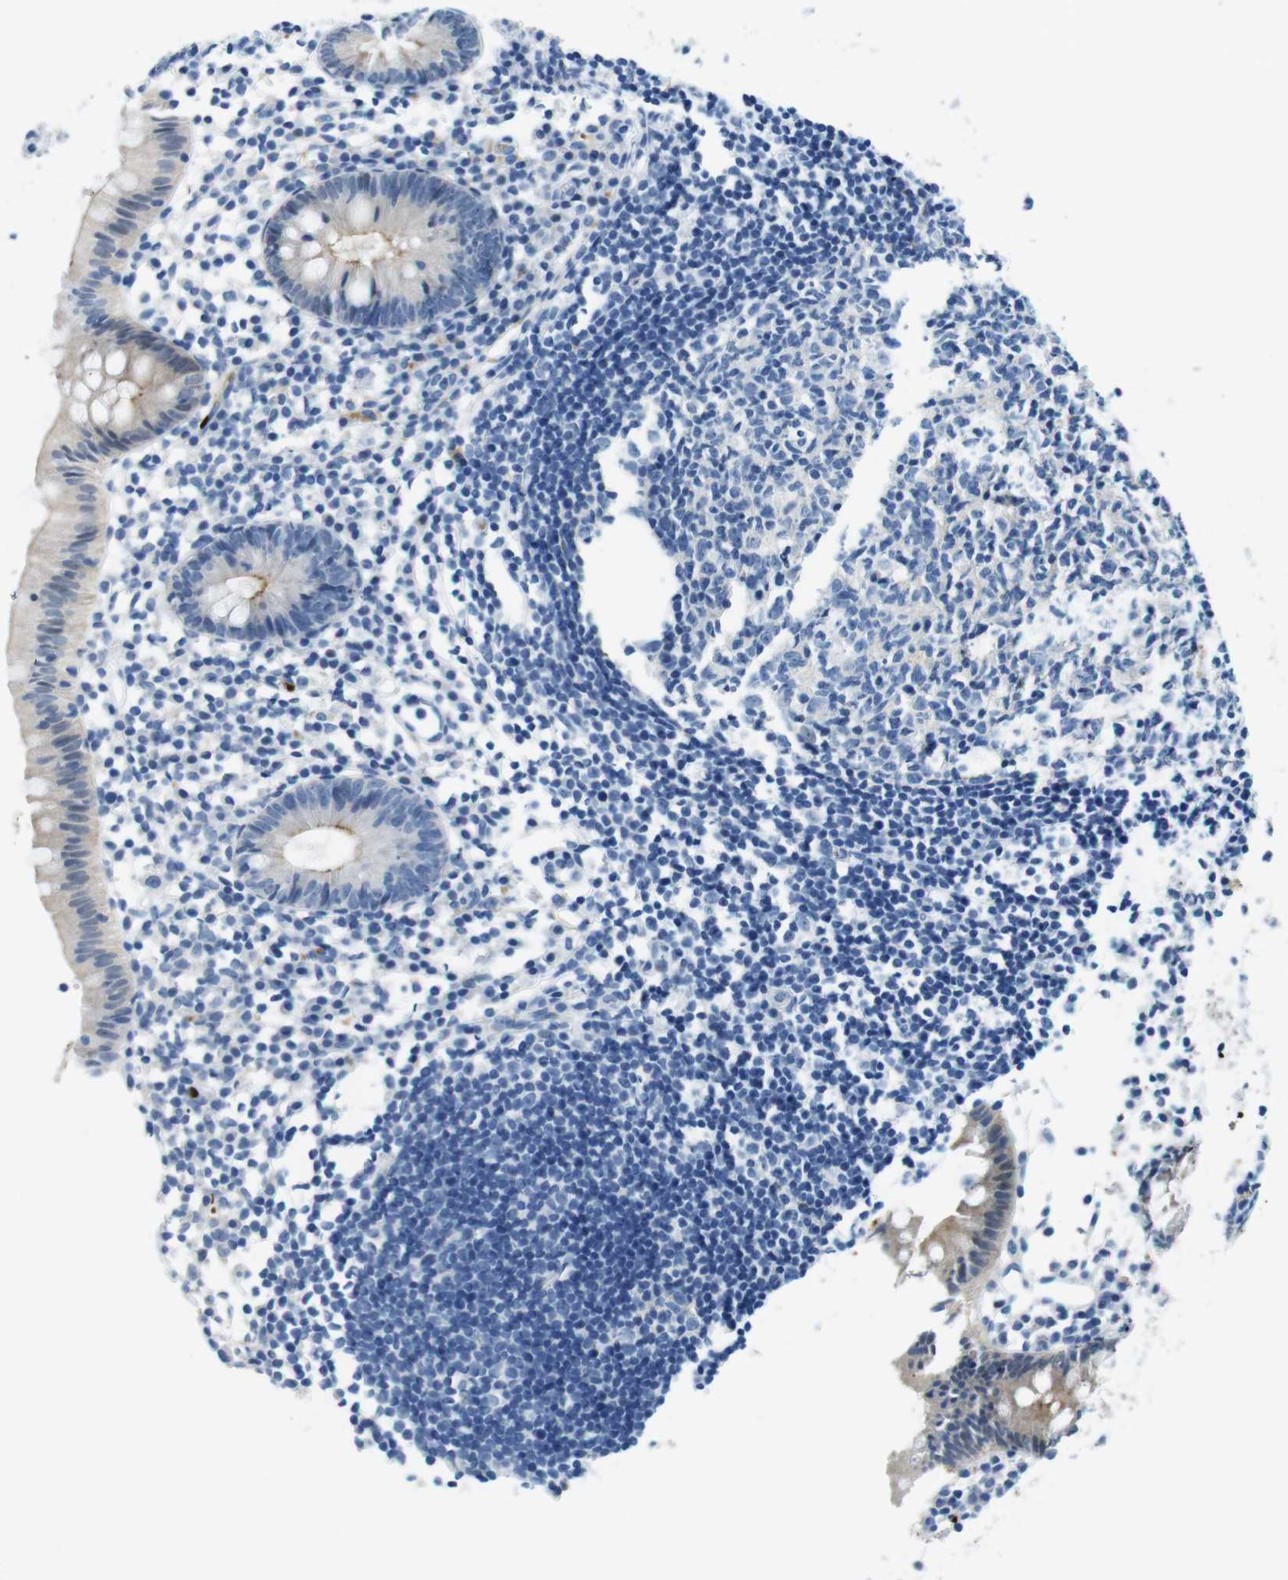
{"staining": {"intensity": "moderate", "quantity": "<25%", "location": "cytoplasmic/membranous"}, "tissue": "appendix", "cell_type": "Glandular cells", "image_type": "normal", "snomed": [{"axis": "morphology", "description": "Normal tissue, NOS"}, {"axis": "topography", "description": "Appendix"}], "caption": "Brown immunohistochemical staining in unremarkable human appendix demonstrates moderate cytoplasmic/membranous staining in about <25% of glandular cells. The protein of interest is stained brown, and the nuclei are stained in blue (DAB (3,3'-diaminobenzidine) IHC with brightfield microscopy, high magnification).", "gene": "TFAP2C", "patient": {"sex": "female", "age": 20}}